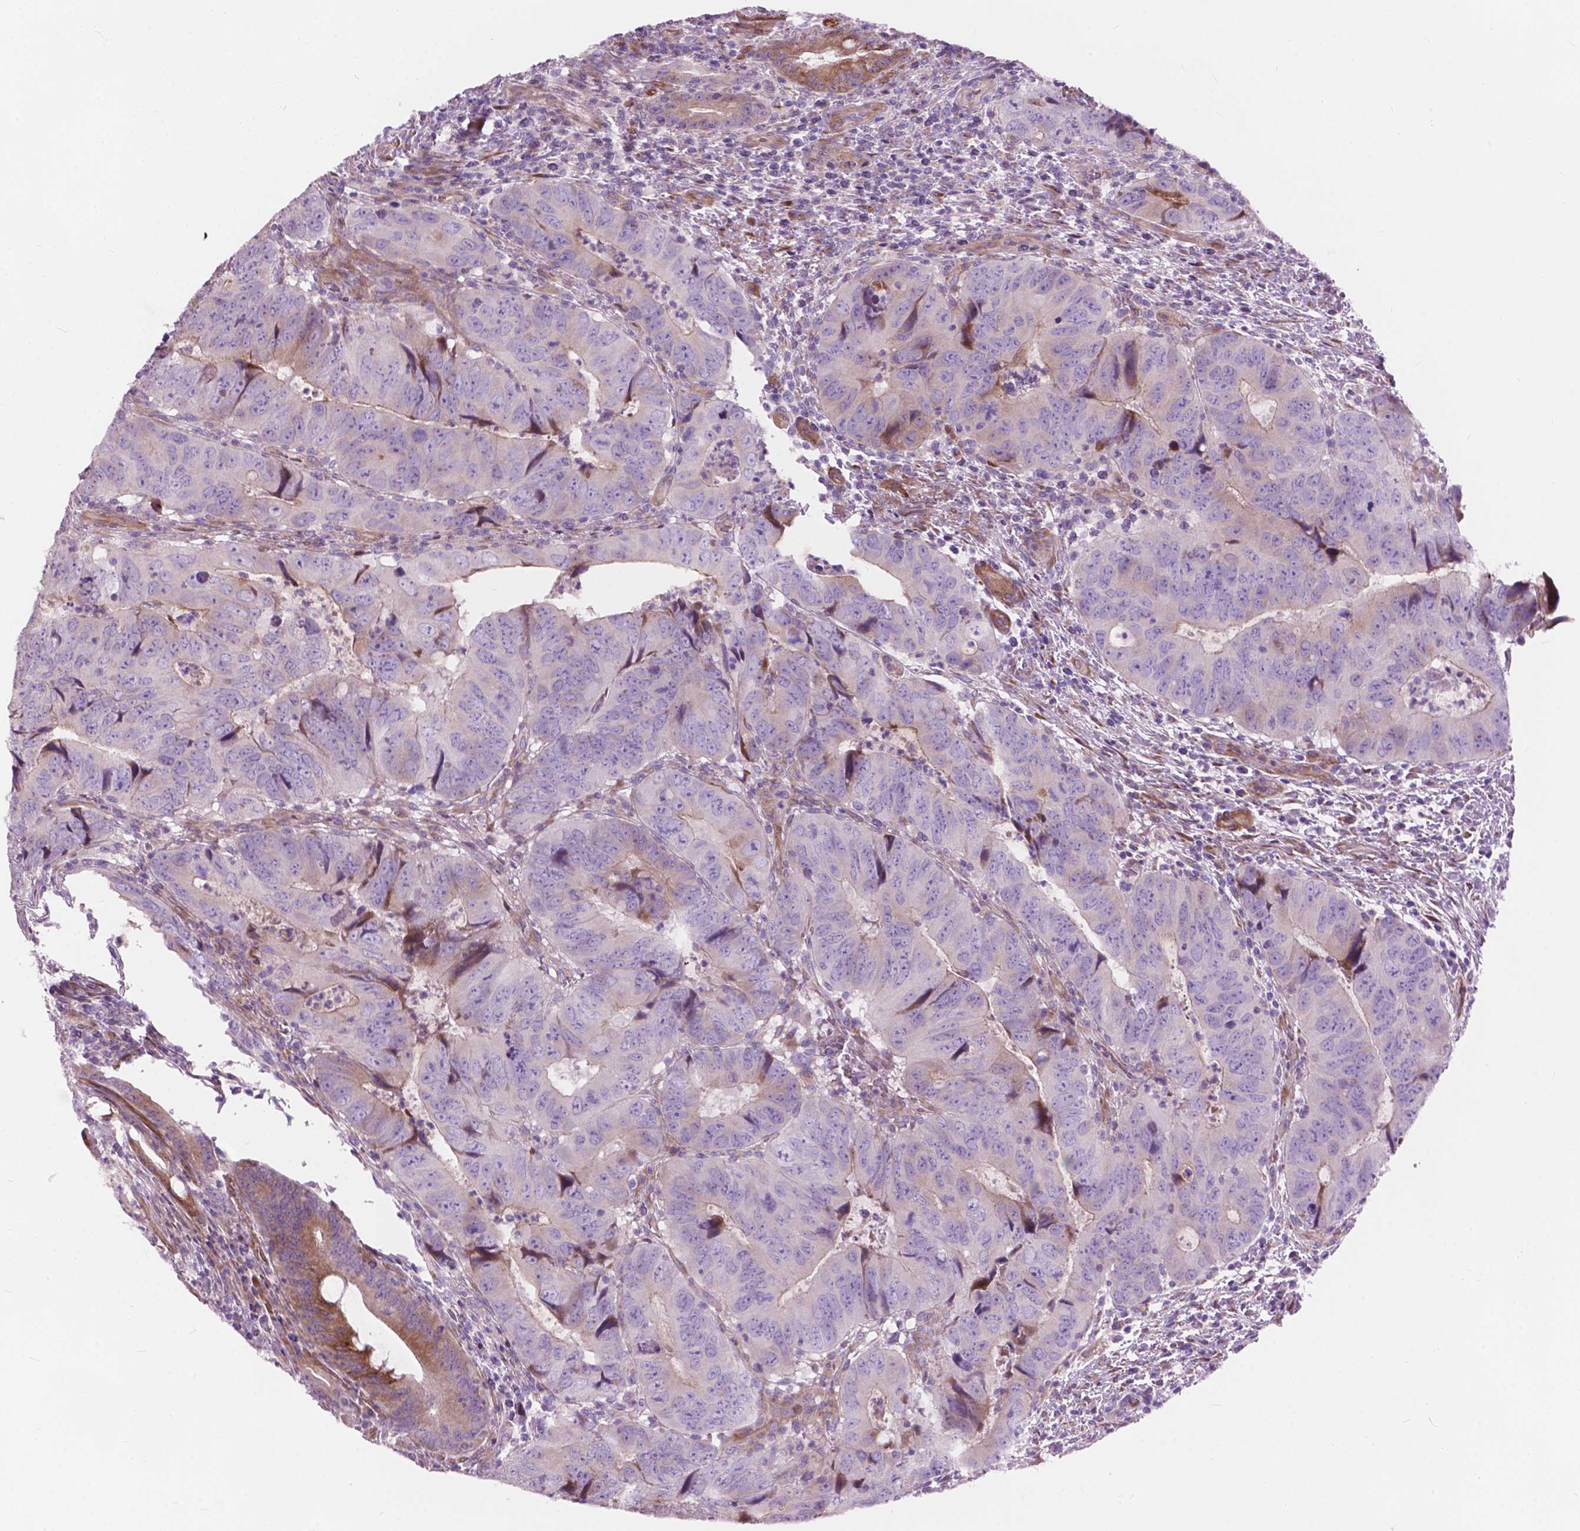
{"staining": {"intensity": "negative", "quantity": "none", "location": "none"}, "tissue": "colorectal cancer", "cell_type": "Tumor cells", "image_type": "cancer", "snomed": [{"axis": "morphology", "description": "Adenocarcinoma, NOS"}, {"axis": "topography", "description": "Colon"}], "caption": "High magnification brightfield microscopy of colorectal cancer stained with DAB (brown) and counterstained with hematoxylin (blue): tumor cells show no significant positivity.", "gene": "MORN1", "patient": {"sex": "male", "age": 79}}